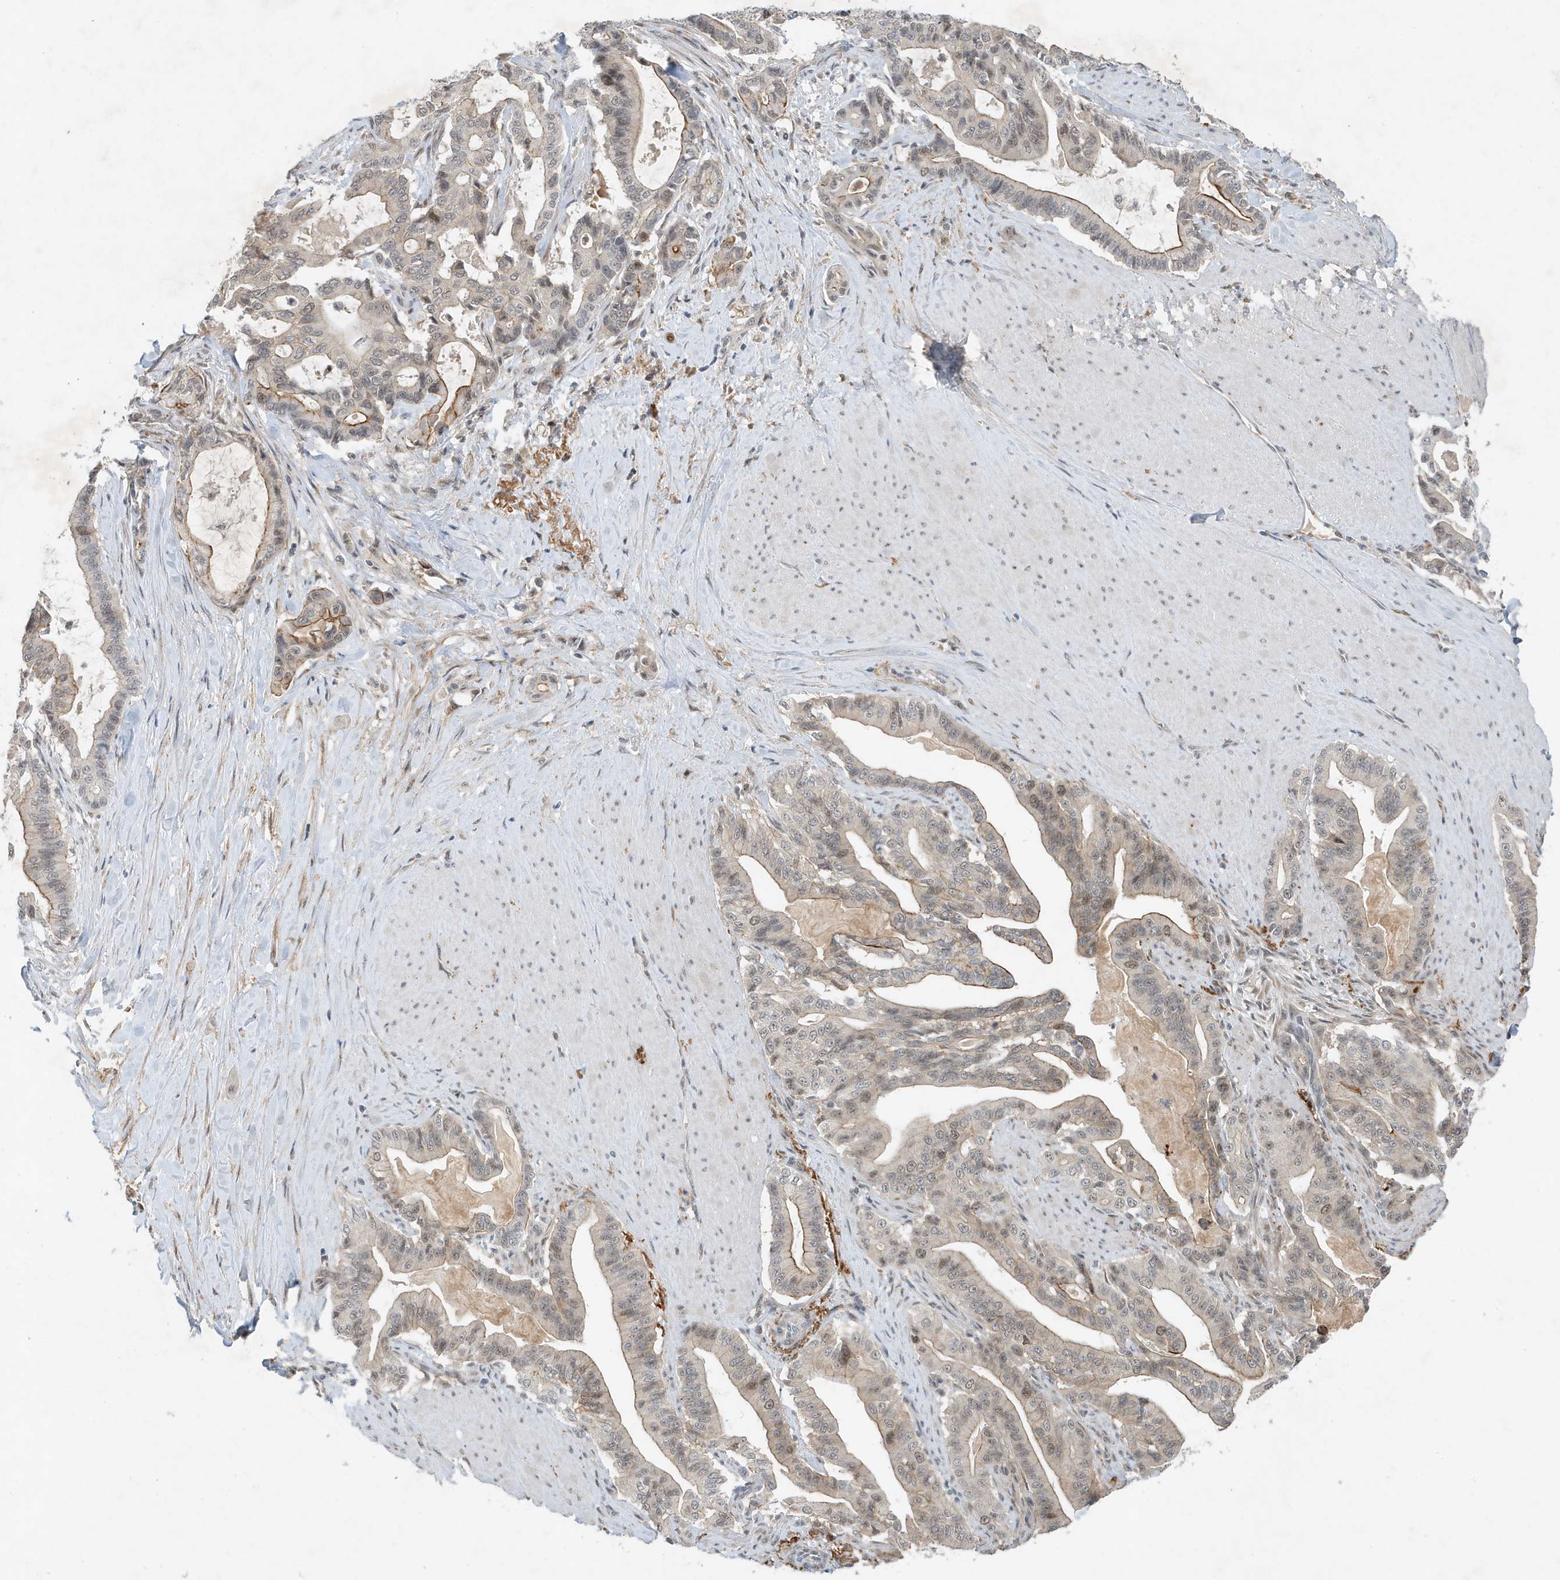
{"staining": {"intensity": "weak", "quantity": "25%-75%", "location": "cytoplasmic/membranous,nuclear"}, "tissue": "pancreatic cancer", "cell_type": "Tumor cells", "image_type": "cancer", "snomed": [{"axis": "morphology", "description": "Adenocarcinoma, NOS"}, {"axis": "topography", "description": "Pancreas"}], "caption": "Protein staining of pancreatic cancer (adenocarcinoma) tissue exhibits weak cytoplasmic/membranous and nuclear positivity in approximately 25%-75% of tumor cells.", "gene": "MAST3", "patient": {"sex": "male", "age": 63}}